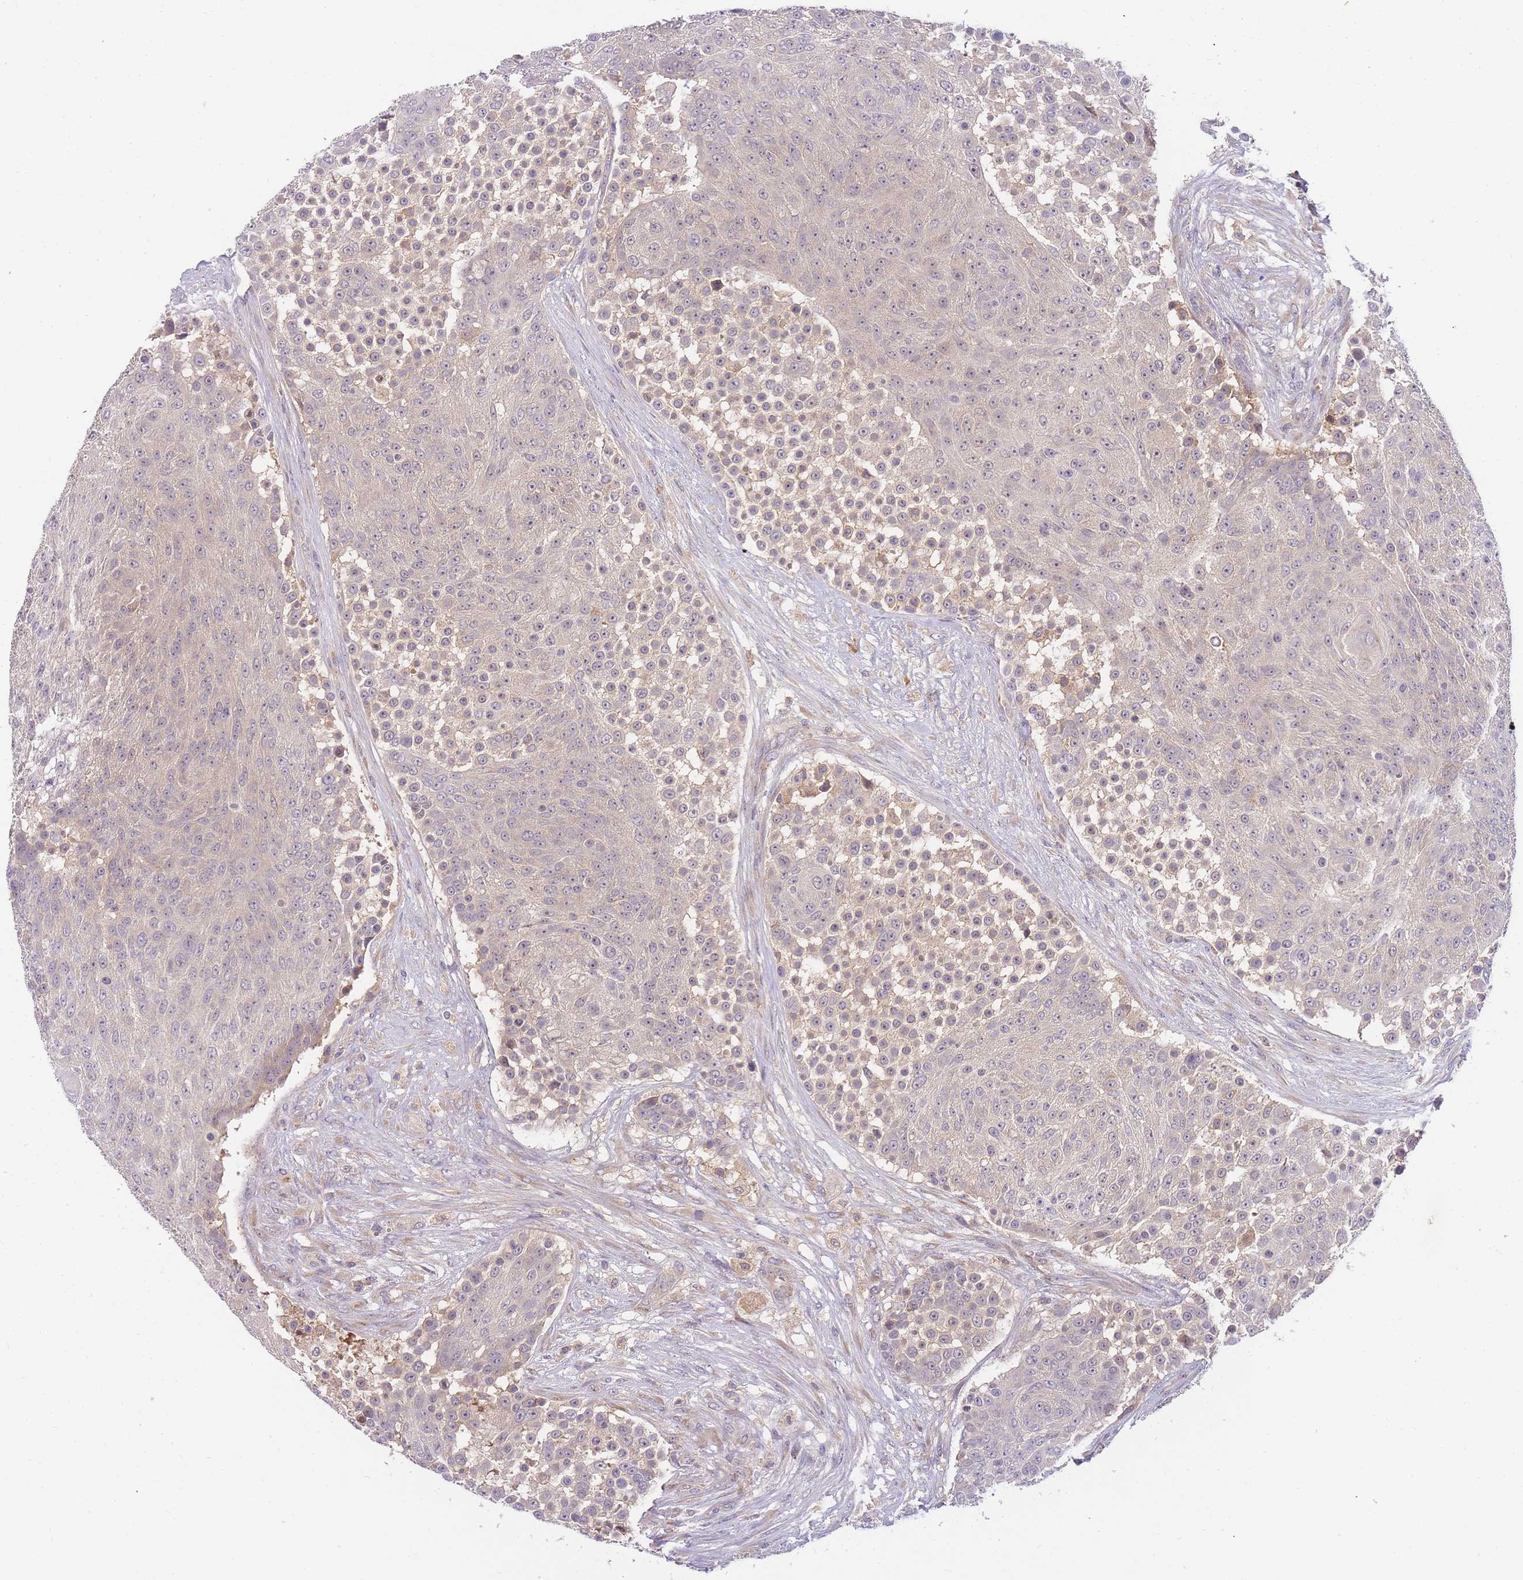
{"staining": {"intensity": "negative", "quantity": "none", "location": "none"}, "tissue": "urothelial cancer", "cell_type": "Tumor cells", "image_type": "cancer", "snomed": [{"axis": "morphology", "description": "Urothelial carcinoma, High grade"}, {"axis": "topography", "description": "Urinary bladder"}], "caption": "Human high-grade urothelial carcinoma stained for a protein using immunohistochemistry reveals no staining in tumor cells.", "gene": "ZNF577", "patient": {"sex": "female", "age": 63}}